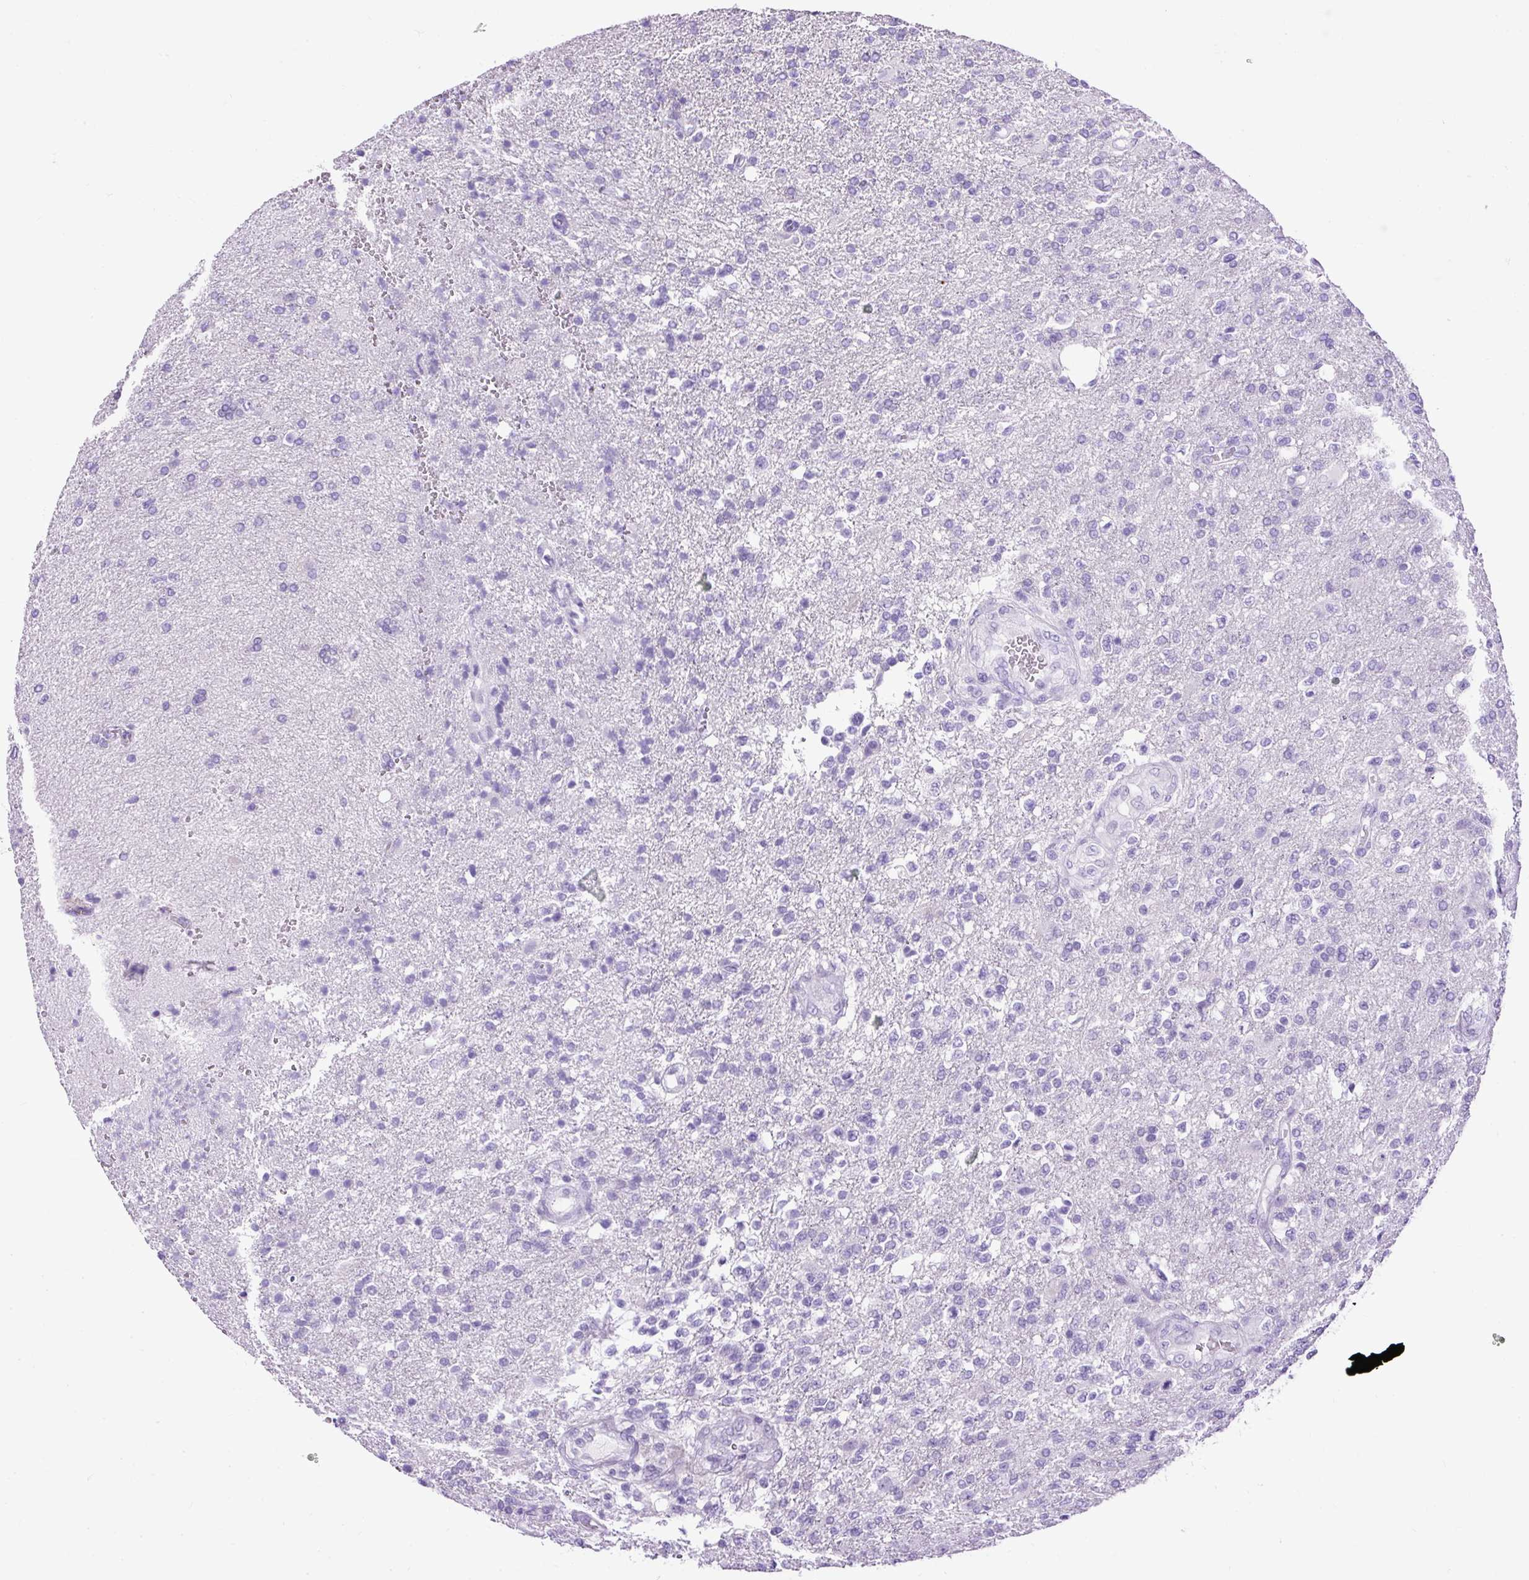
{"staining": {"intensity": "negative", "quantity": "none", "location": "none"}, "tissue": "glioma", "cell_type": "Tumor cells", "image_type": "cancer", "snomed": [{"axis": "morphology", "description": "Glioma, malignant, High grade"}, {"axis": "topography", "description": "Brain"}], "caption": "Immunohistochemistry photomicrograph of human glioma stained for a protein (brown), which displays no expression in tumor cells.", "gene": "UPP1", "patient": {"sex": "male", "age": 56}}